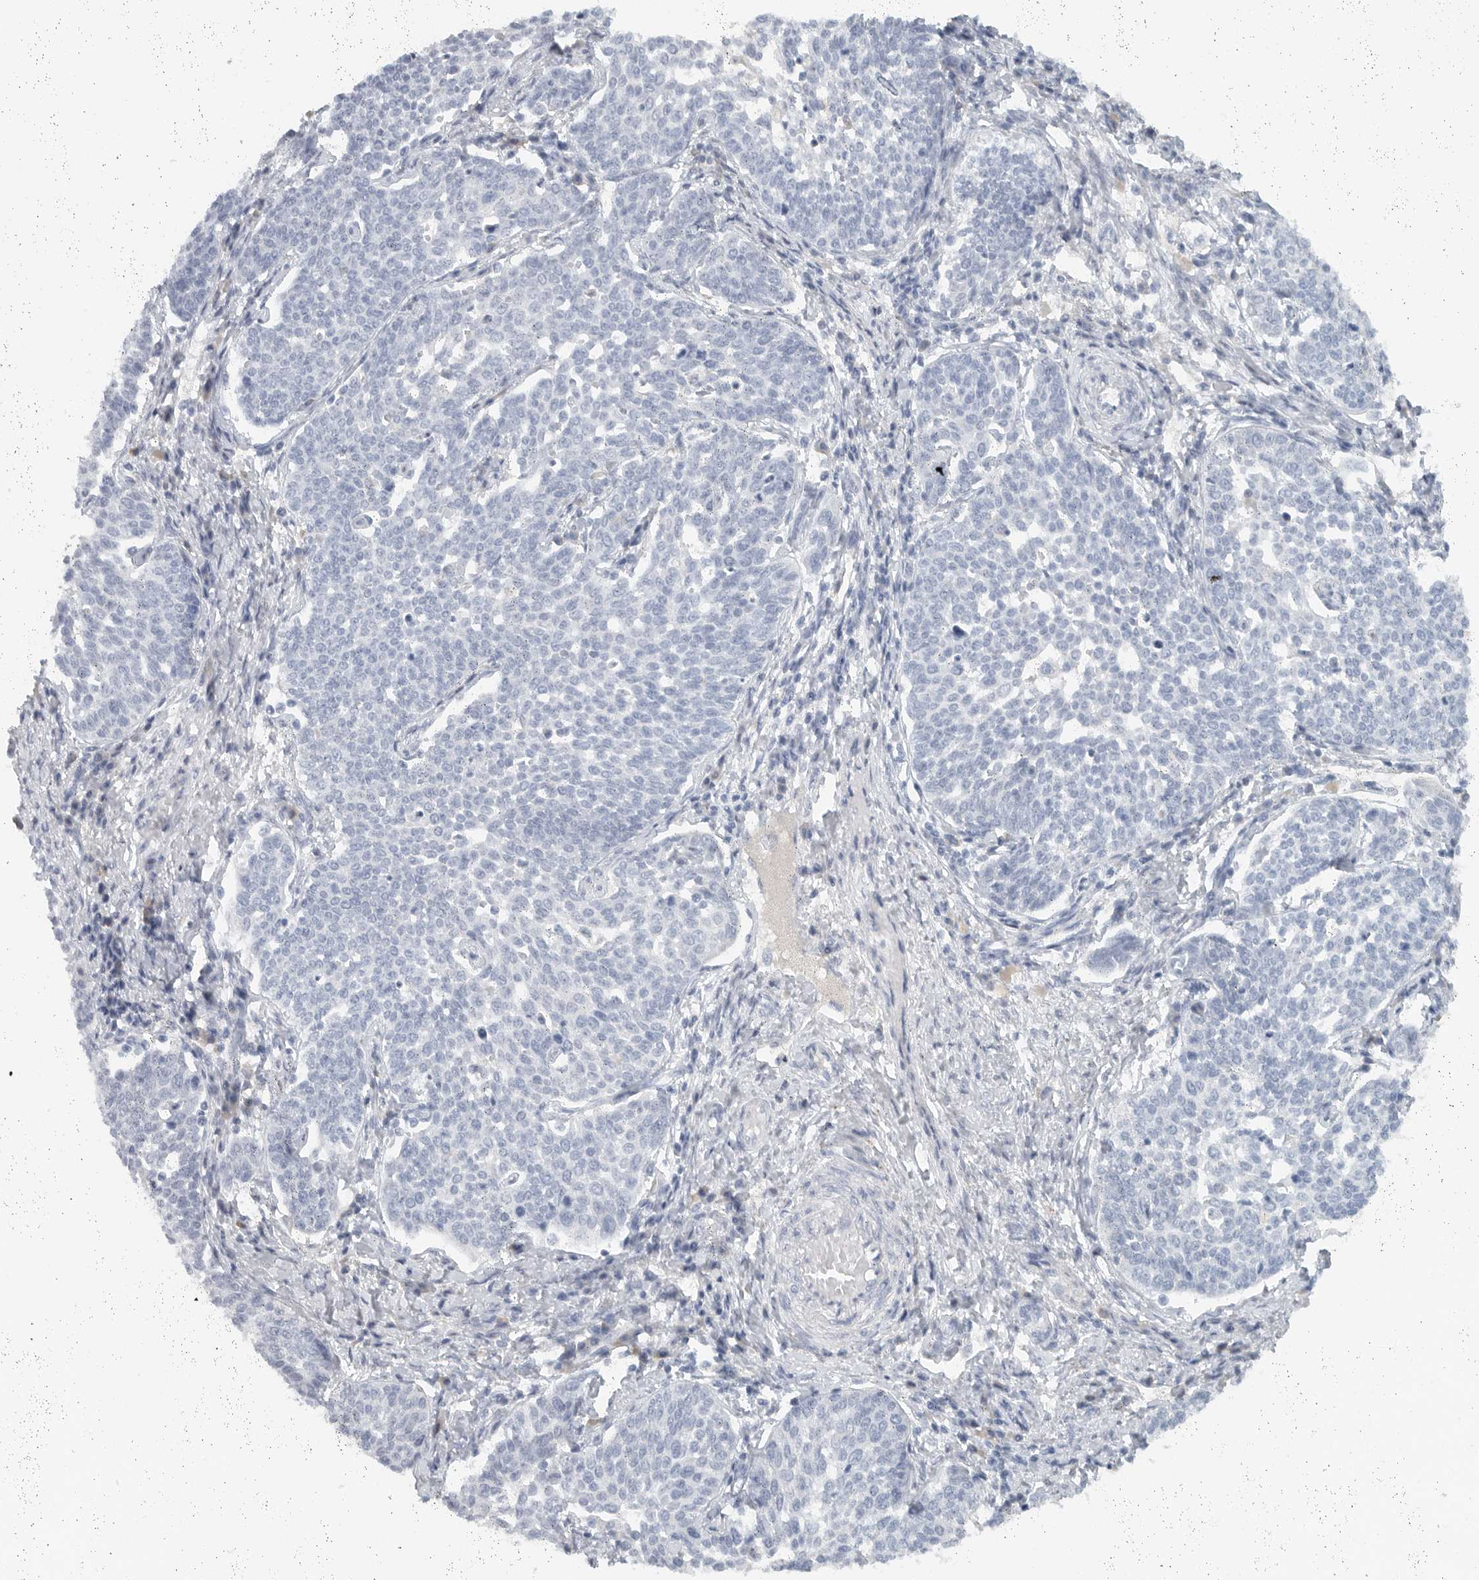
{"staining": {"intensity": "negative", "quantity": "none", "location": "none"}, "tissue": "cervical cancer", "cell_type": "Tumor cells", "image_type": "cancer", "snomed": [{"axis": "morphology", "description": "Squamous cell carcinoma, NOS"}, {"axis": "topography", "description": "Cervix"}], "caption": "High power microscopy histopathology image of an immunohistochemistry (IHC) micrograph of cervical cancer (squamous cell carcinoma), revealing no significant staining in tumor cells.", "gene": "PAM", "patient": {"sex": "female", "age": 34}}